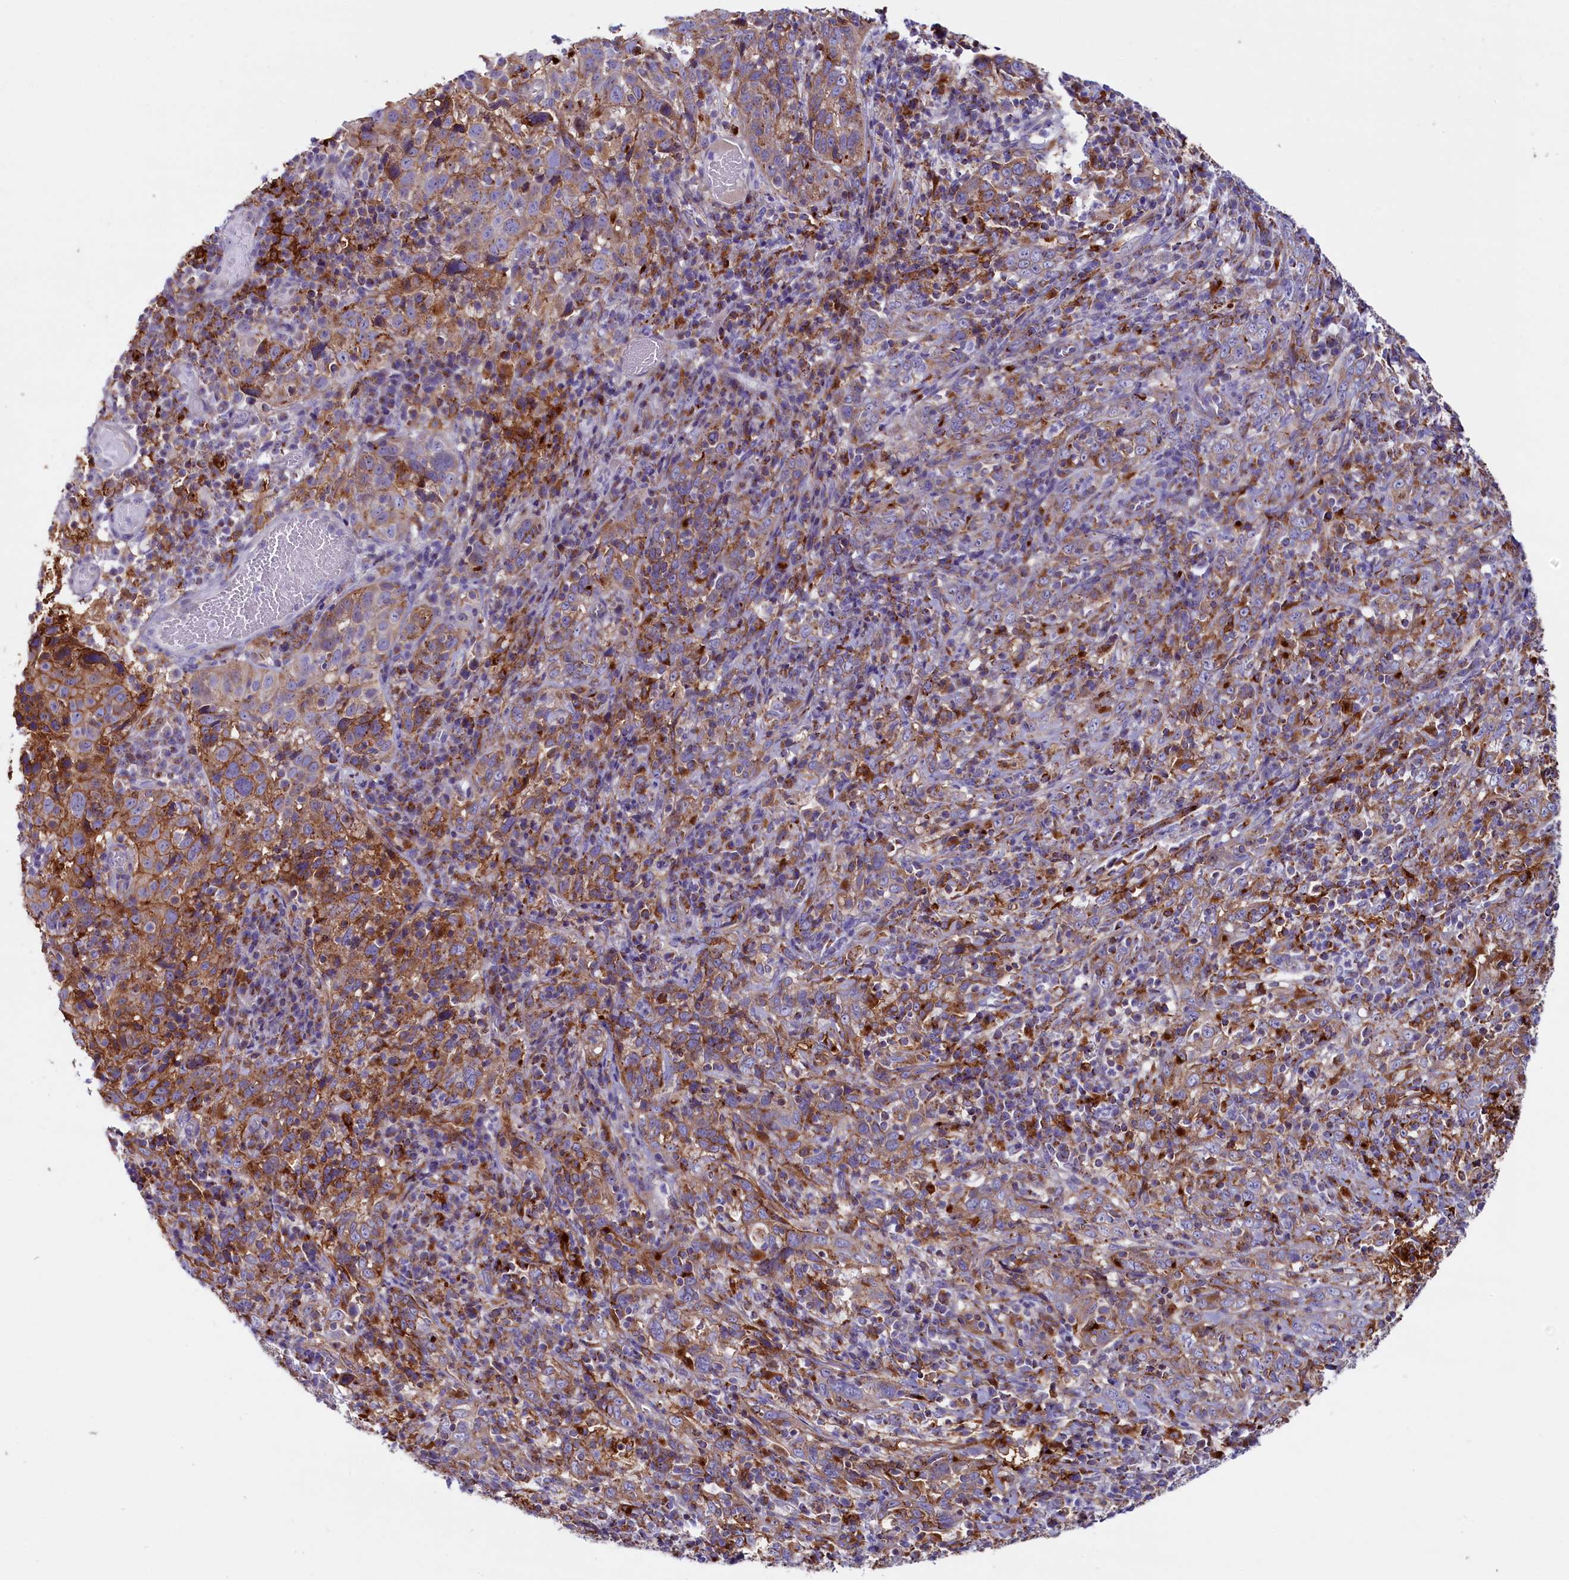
{"staining": {"intensity": "weak", "quantity": "25%-75%", "location": "cytoplasmic/membranous"}, "tissue": "cervical cancer", "cell_type": "Tumor cells", "image_type": "cancer", "snomed": [{"axis": "morphology", "description": "Squamous cell carcinoma, NOS"}, {"axis": "topography", "description": "Cervix"}], "caption": "Weak cytoplasmic/membranous staining is seen in approximately 25%-75% of tumor cells in squamous cell carcinoma (cervical).", "gene": "IL20RA", "patient": {"sex": "female", "age": 46}}